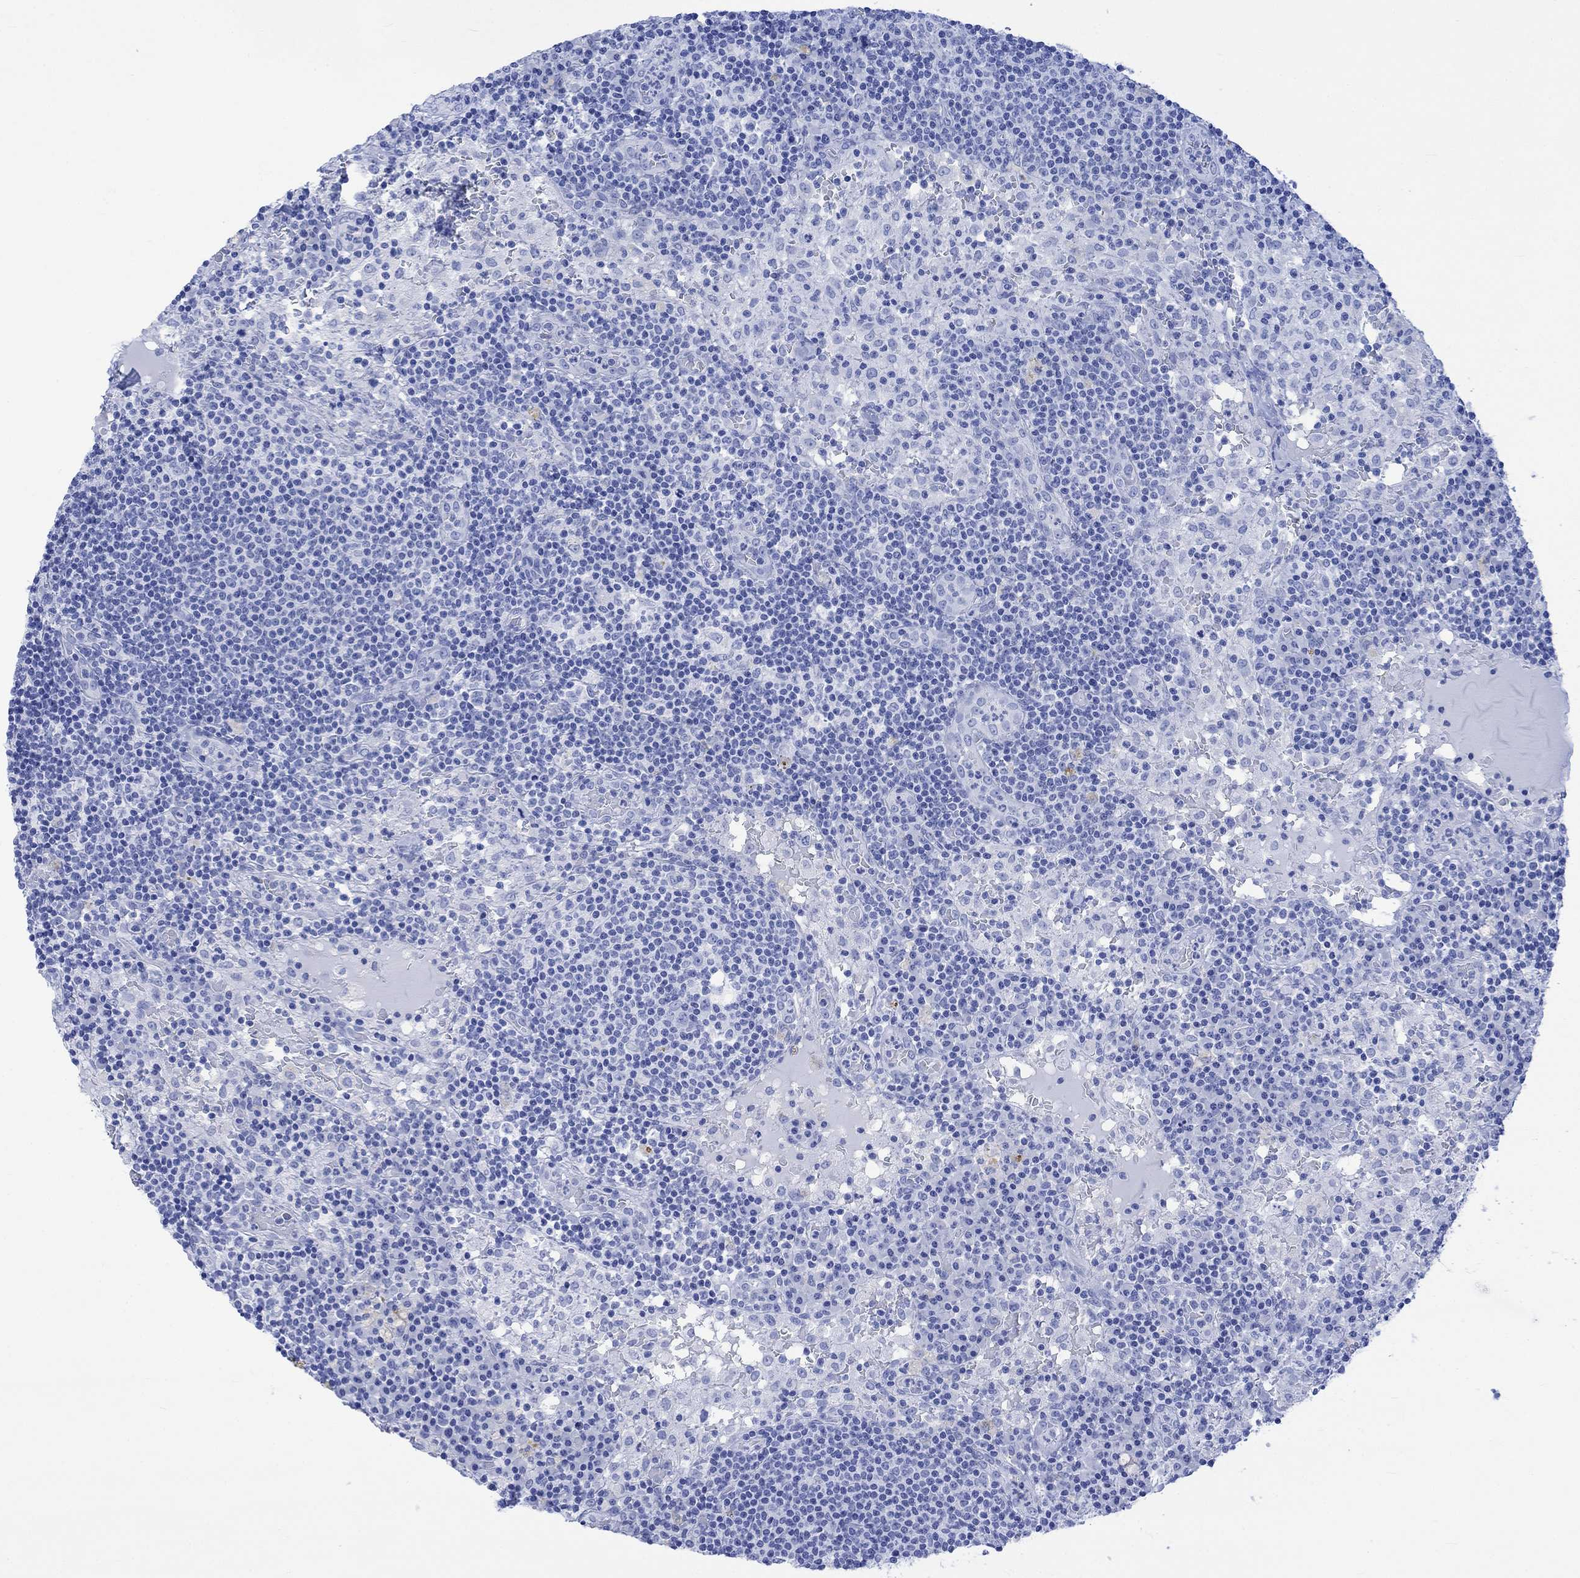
{"staining": {"intensity": "negative", "quantity": "none", "location": "none"}, "tissue": "lymph node", "cell_type": "Germinal center cells", "image_type": "normal", "snomed": [{"axis": "morphology", "description": "Normal tissue, NOS"}, {"axis": "topography", "description": "Lymph node"}], "caption": "An IHC photomicrograph of benign lymph node is shown. There is no staining in germinal center cells of lymph node.", "gene": "CELF4", "patient": {"sex": "male", "age": 62}}